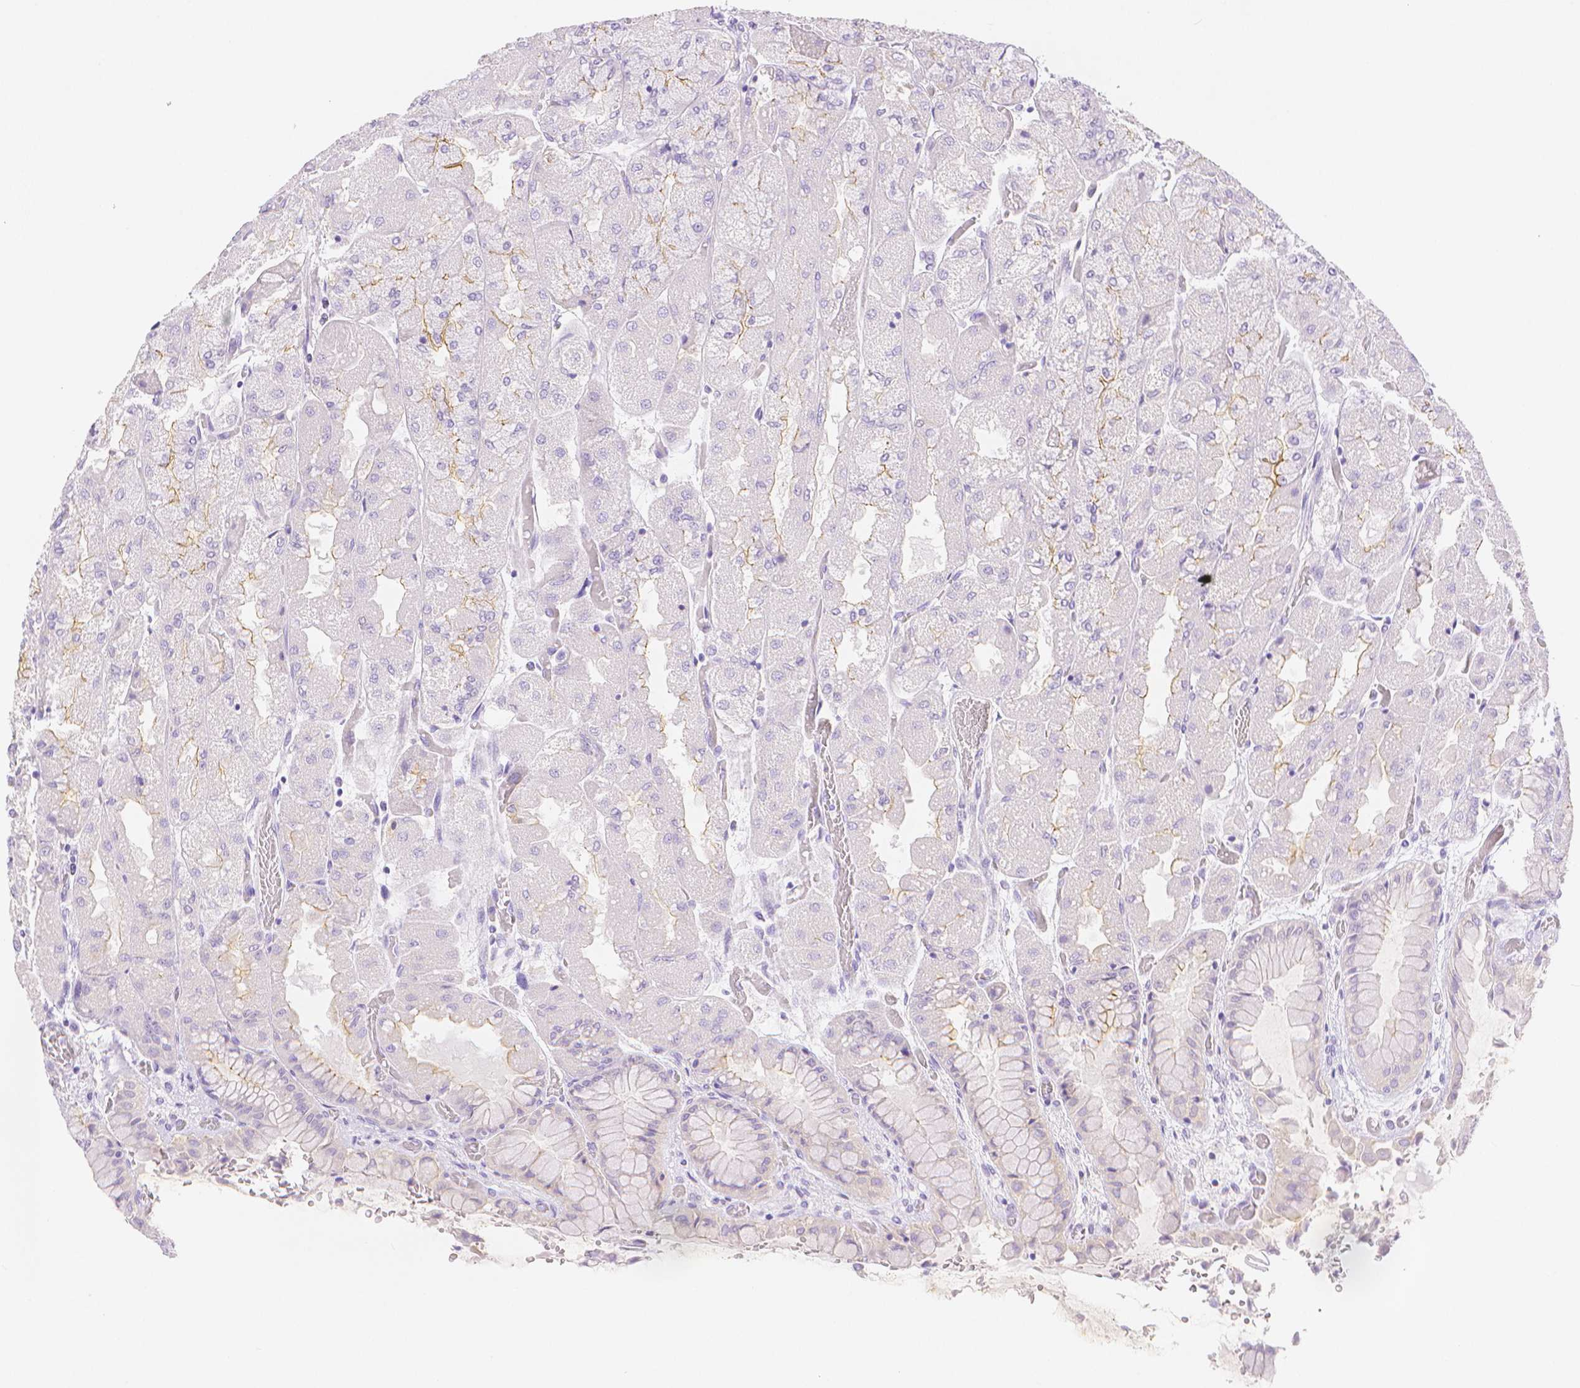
{"staining": {"intensity": "moderate", "quantity": "<25%", "location": "cytoplasmic/membranous"}, "tissue": "stomach", "cell_type": "Glandular cells", "image_type": "normal", "snomed": [{"axis": "morphology", "description": "Normal tissue, NOS"}, {"axis": "topography", "description": "Stomach"}], "caption": "Stomach stained with DAB (3,3'-diaminobenzidine) immunohistochemistry exhibits low levels of moderate cytoplasmic/membranous positivity in approximately <25% of glandular cells.", "gene": "SLC27A5", "patient": {"sex": "female", "age": 61}}